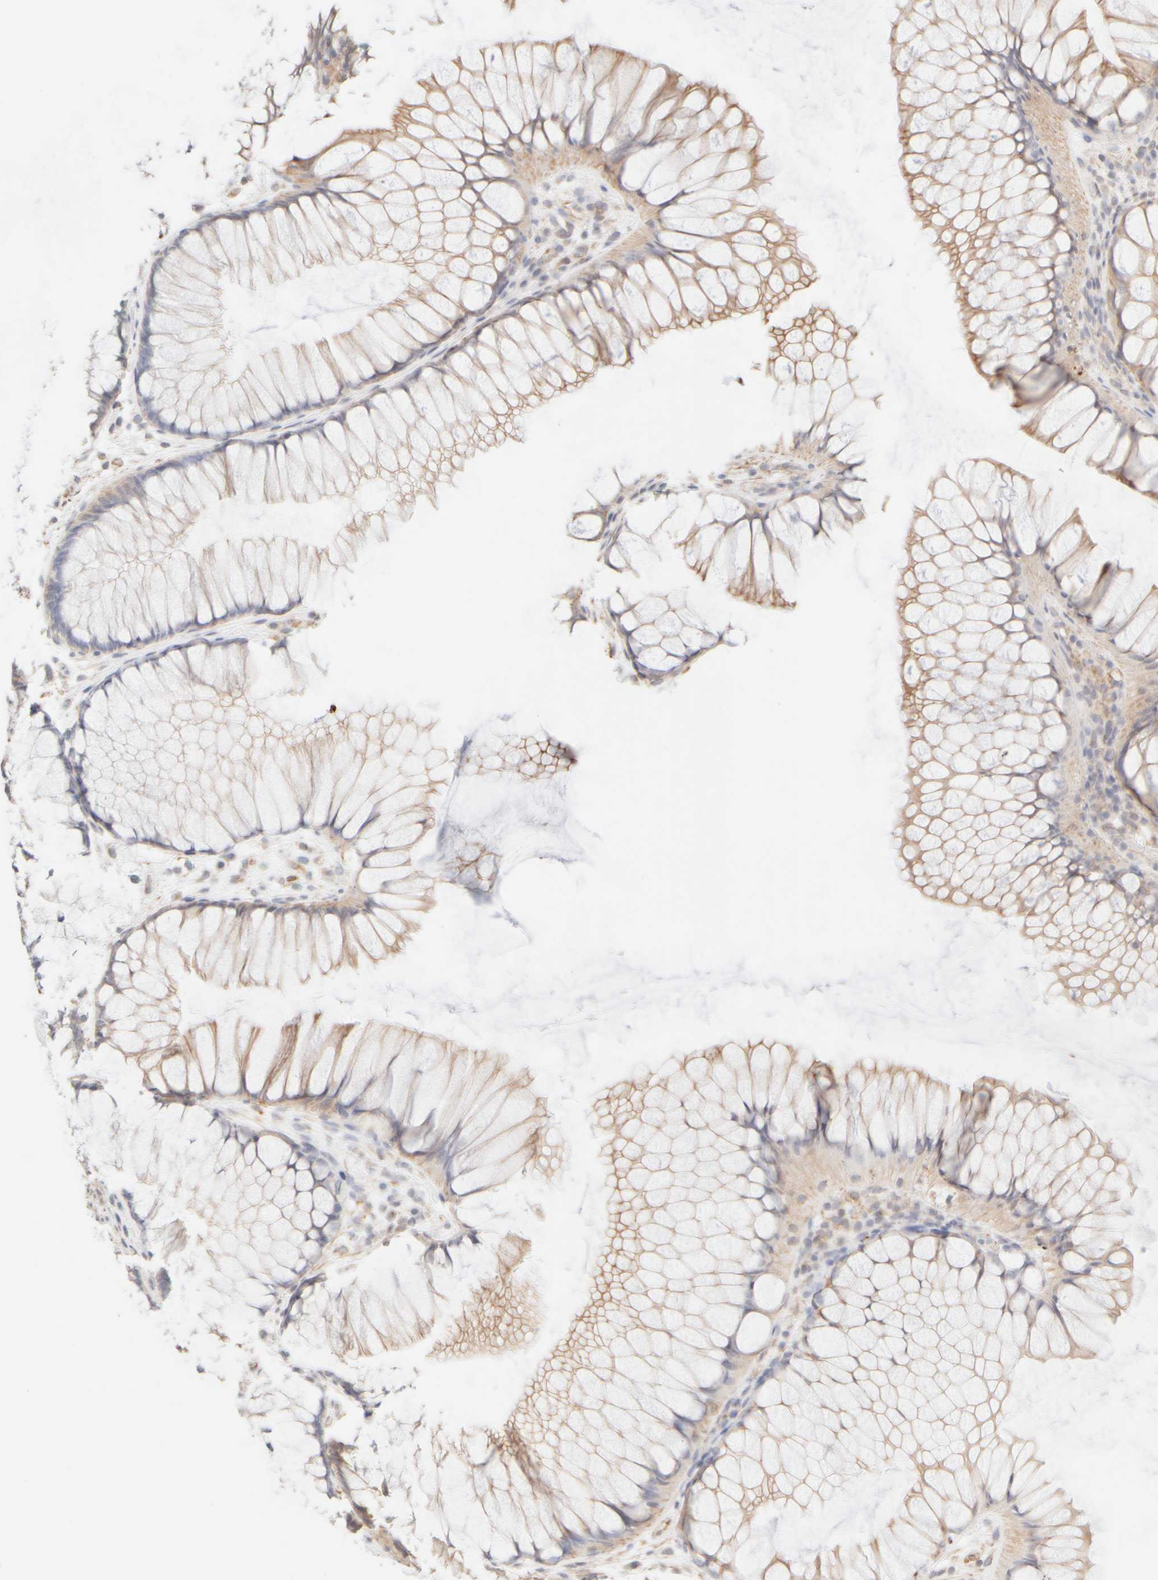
{"staining": {"intensity": "moderate", "quantity": "25%-75%", "location": "cytoplasmic/membranous"}, "tissue": "rectum", "cell_type": "Glandular cells", "image_type": "normal", "snomed": [{"axis": "morphology", "description": "Normal tissue, NOS"}, {"axis": "topography", "description": "Rectum"}], "caption": "DAB immunohistochemical staining of benign human rectum demonstrates moderate cytoplasmic/membranous protein positivity in about 25%-75% of glandular cells.", "gene": "KRT15", "patient": {"sex": "male", "age": 51}}